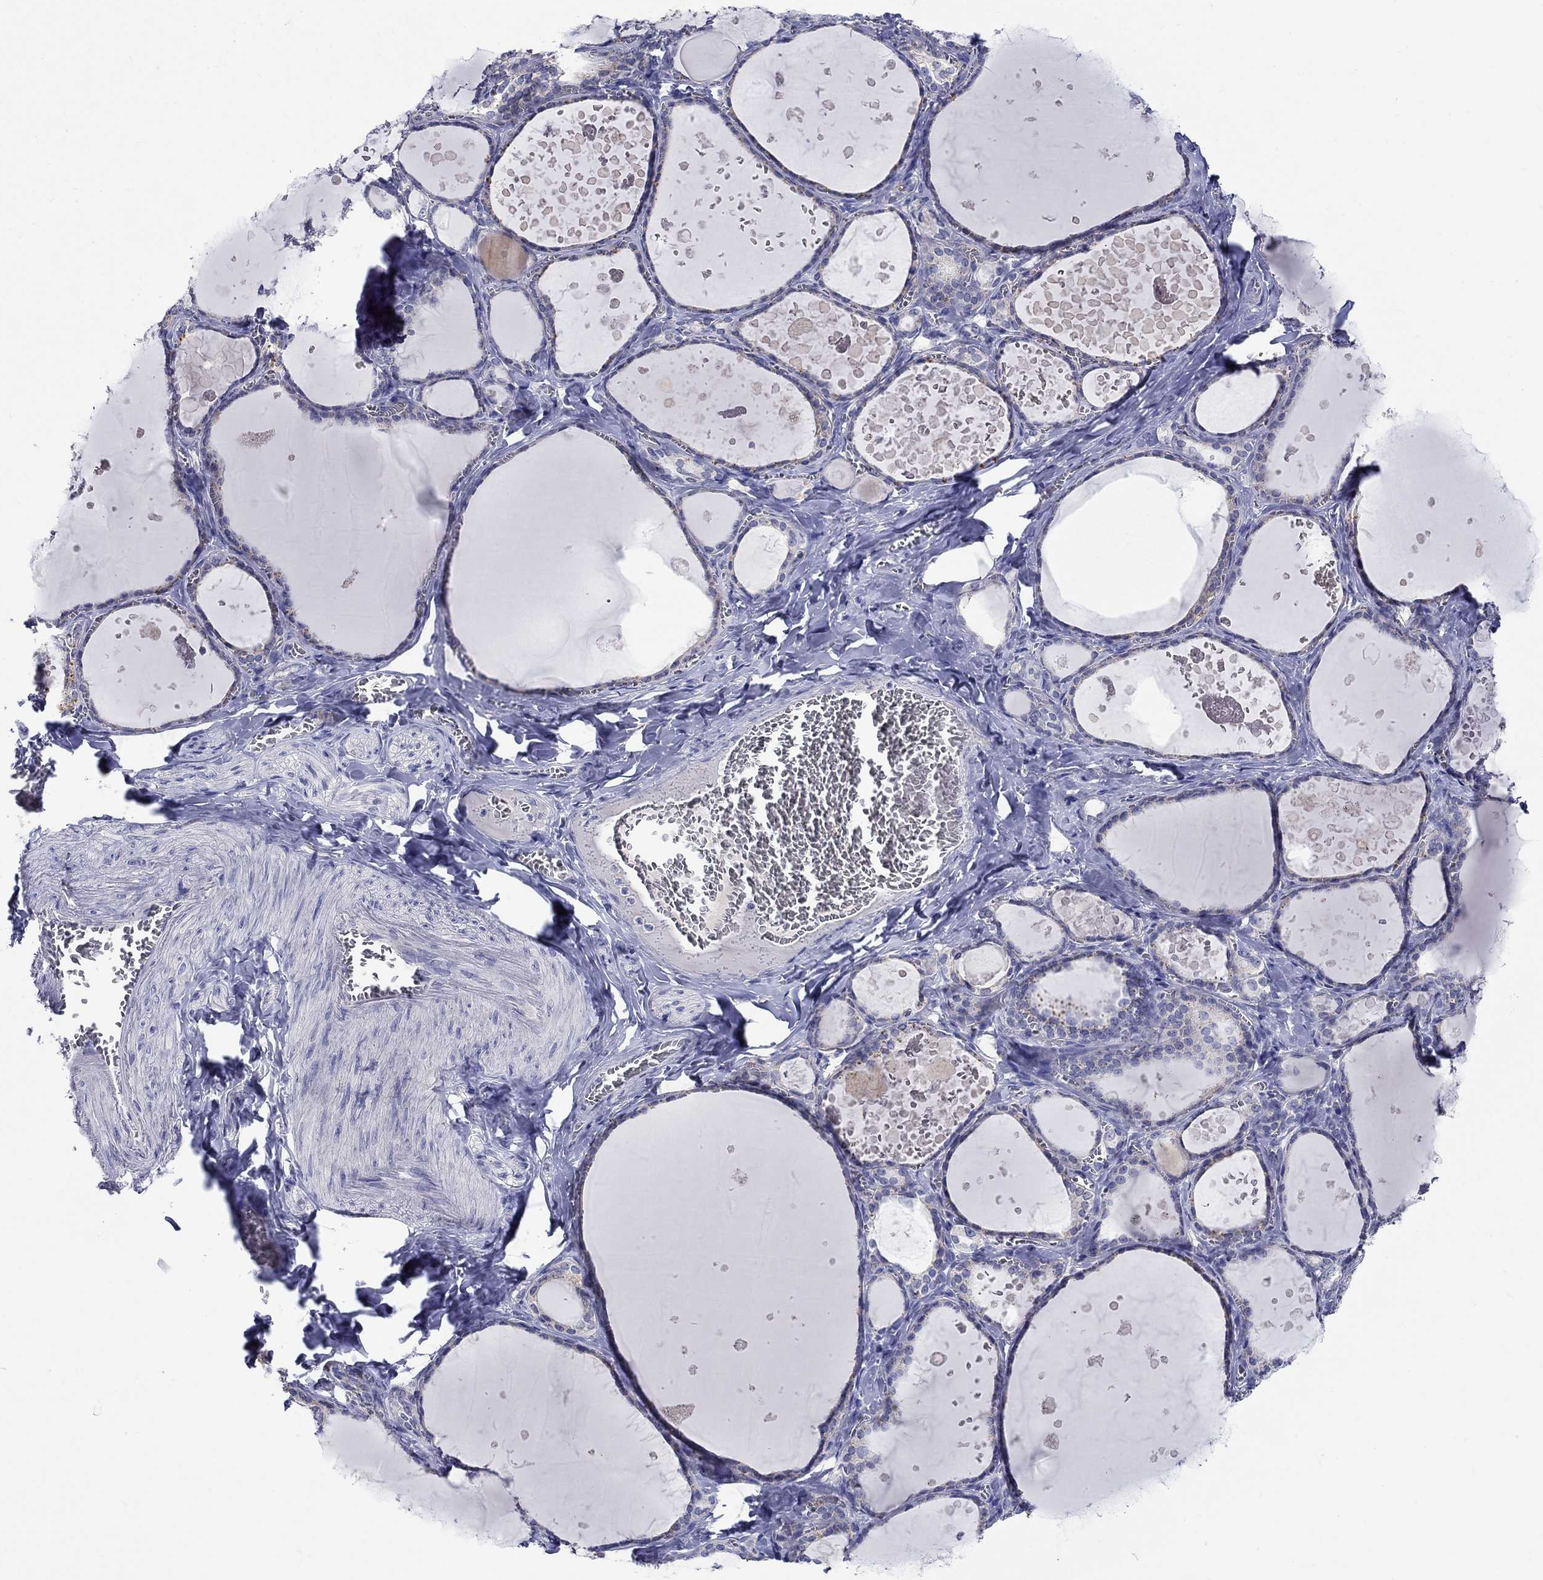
{"staining": {"intensity": "negative", "quantity": "none", "location": "none"}, "tissue": "thyroid gland", "cell_type": "Glandular cells", "image_type": "normal", "snomed": [{"axis": "morphology", "description": "Normal tissue, NOS"}, {"axis": "topography", "description": "Thyroid gland"}], "caption": "Glandular cells are negative for protein expression in unremarkable human thyroid gland. (DAB (3,3'-diaminobenzidine) IHC, high magnification).", "gene": "SLC30A3", "patient": {"sex": "female", "age": 56}}